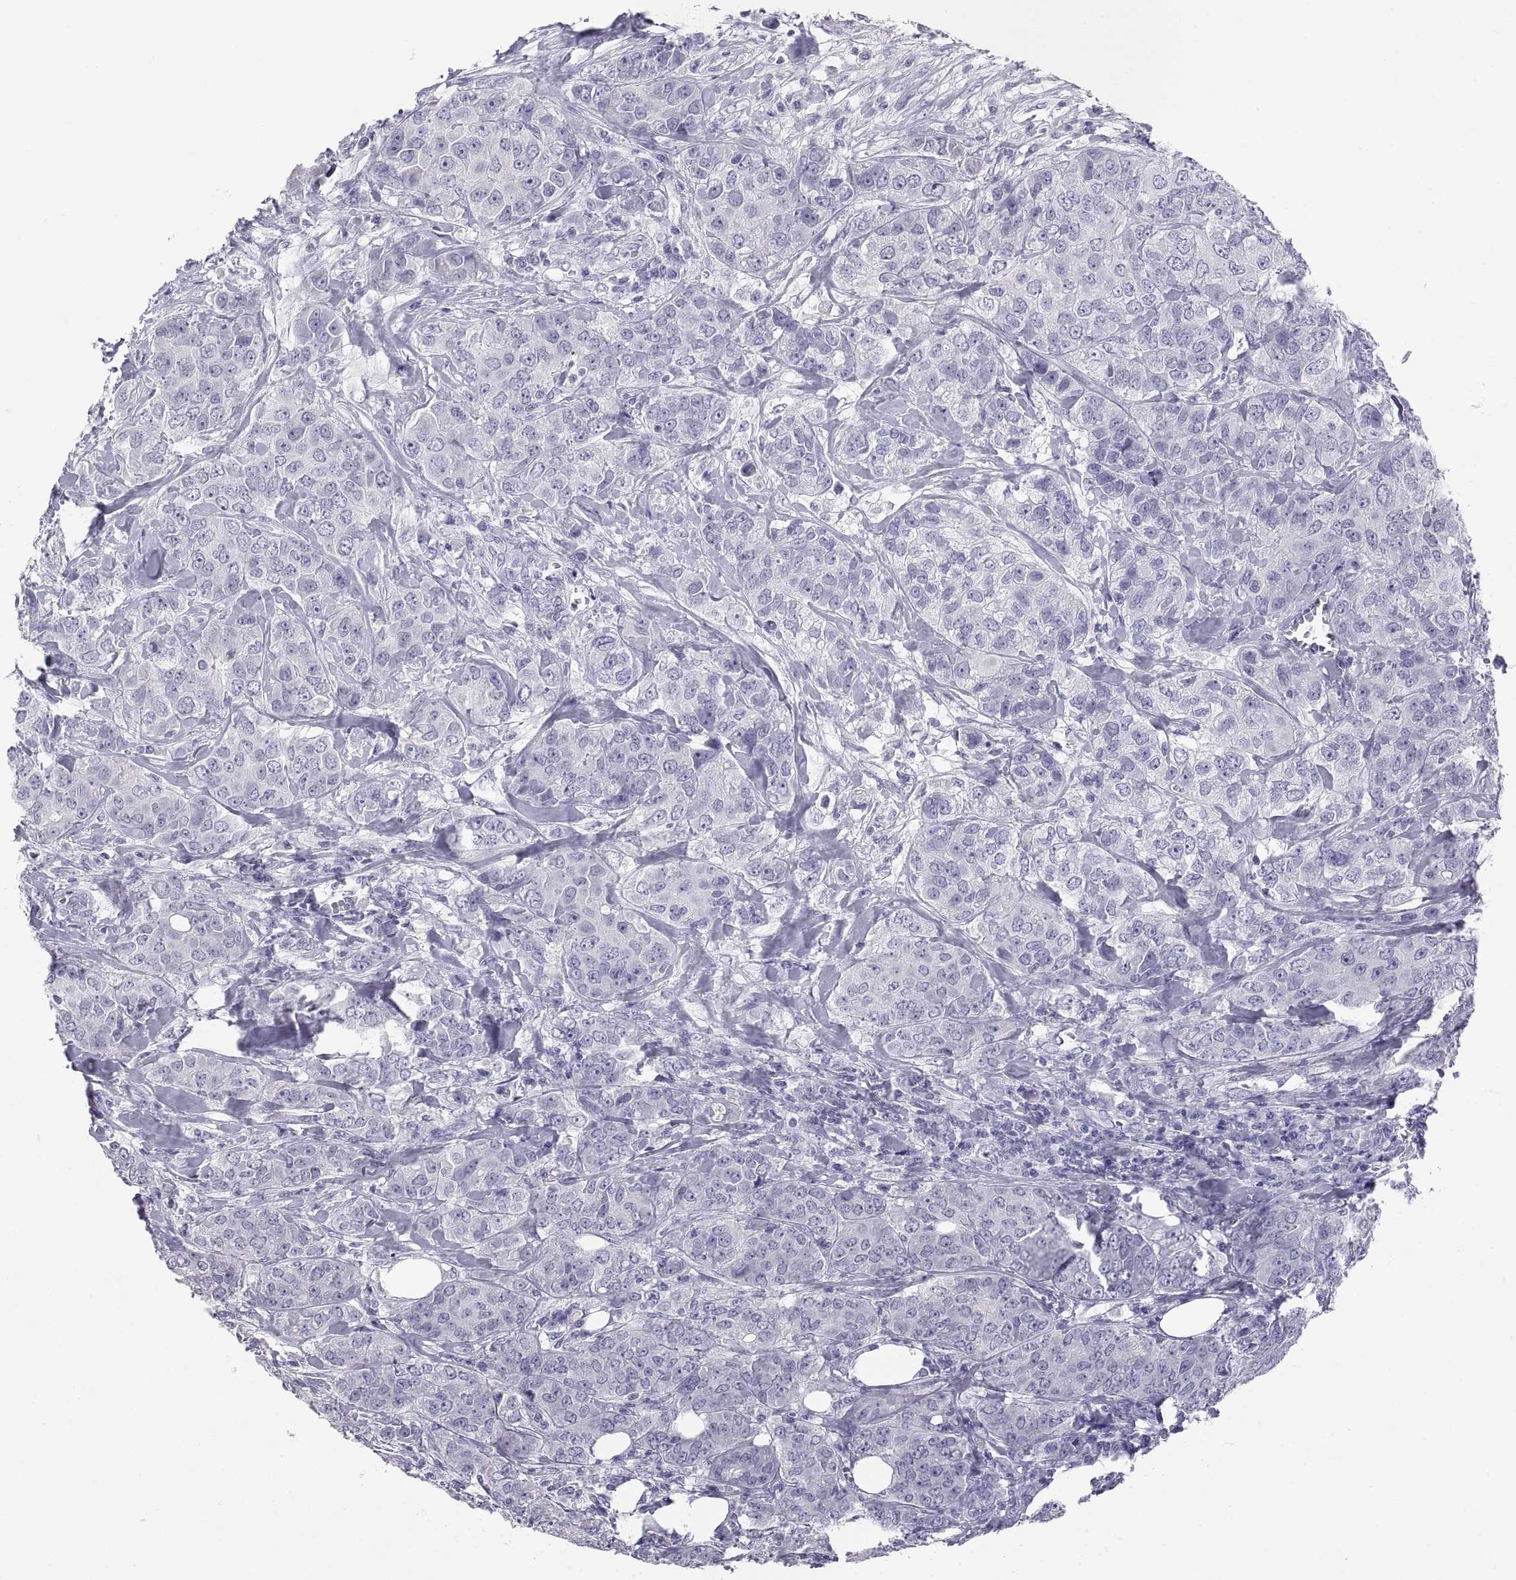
{"staining": {"intensity": "negative", "quantity": "none", "location": "none"}, "tissue": "breast cancer", "cell_type": "Tumor cells", "image_type": "cancer", "snomed": [{"axis": "morphology", "description": "Duct carcinoma"}, {"axis": "topography", "description": "Breast"}], "caption": "Tumor cells show no significant protein staining in breast cancer. (DAB (3,3'-diaminobenzidine) immunohistochemistry visualized using brightfield microscopy, high magnification).", "gene": "TEX13A", "patient": {"sex": "female", "age": 43}}